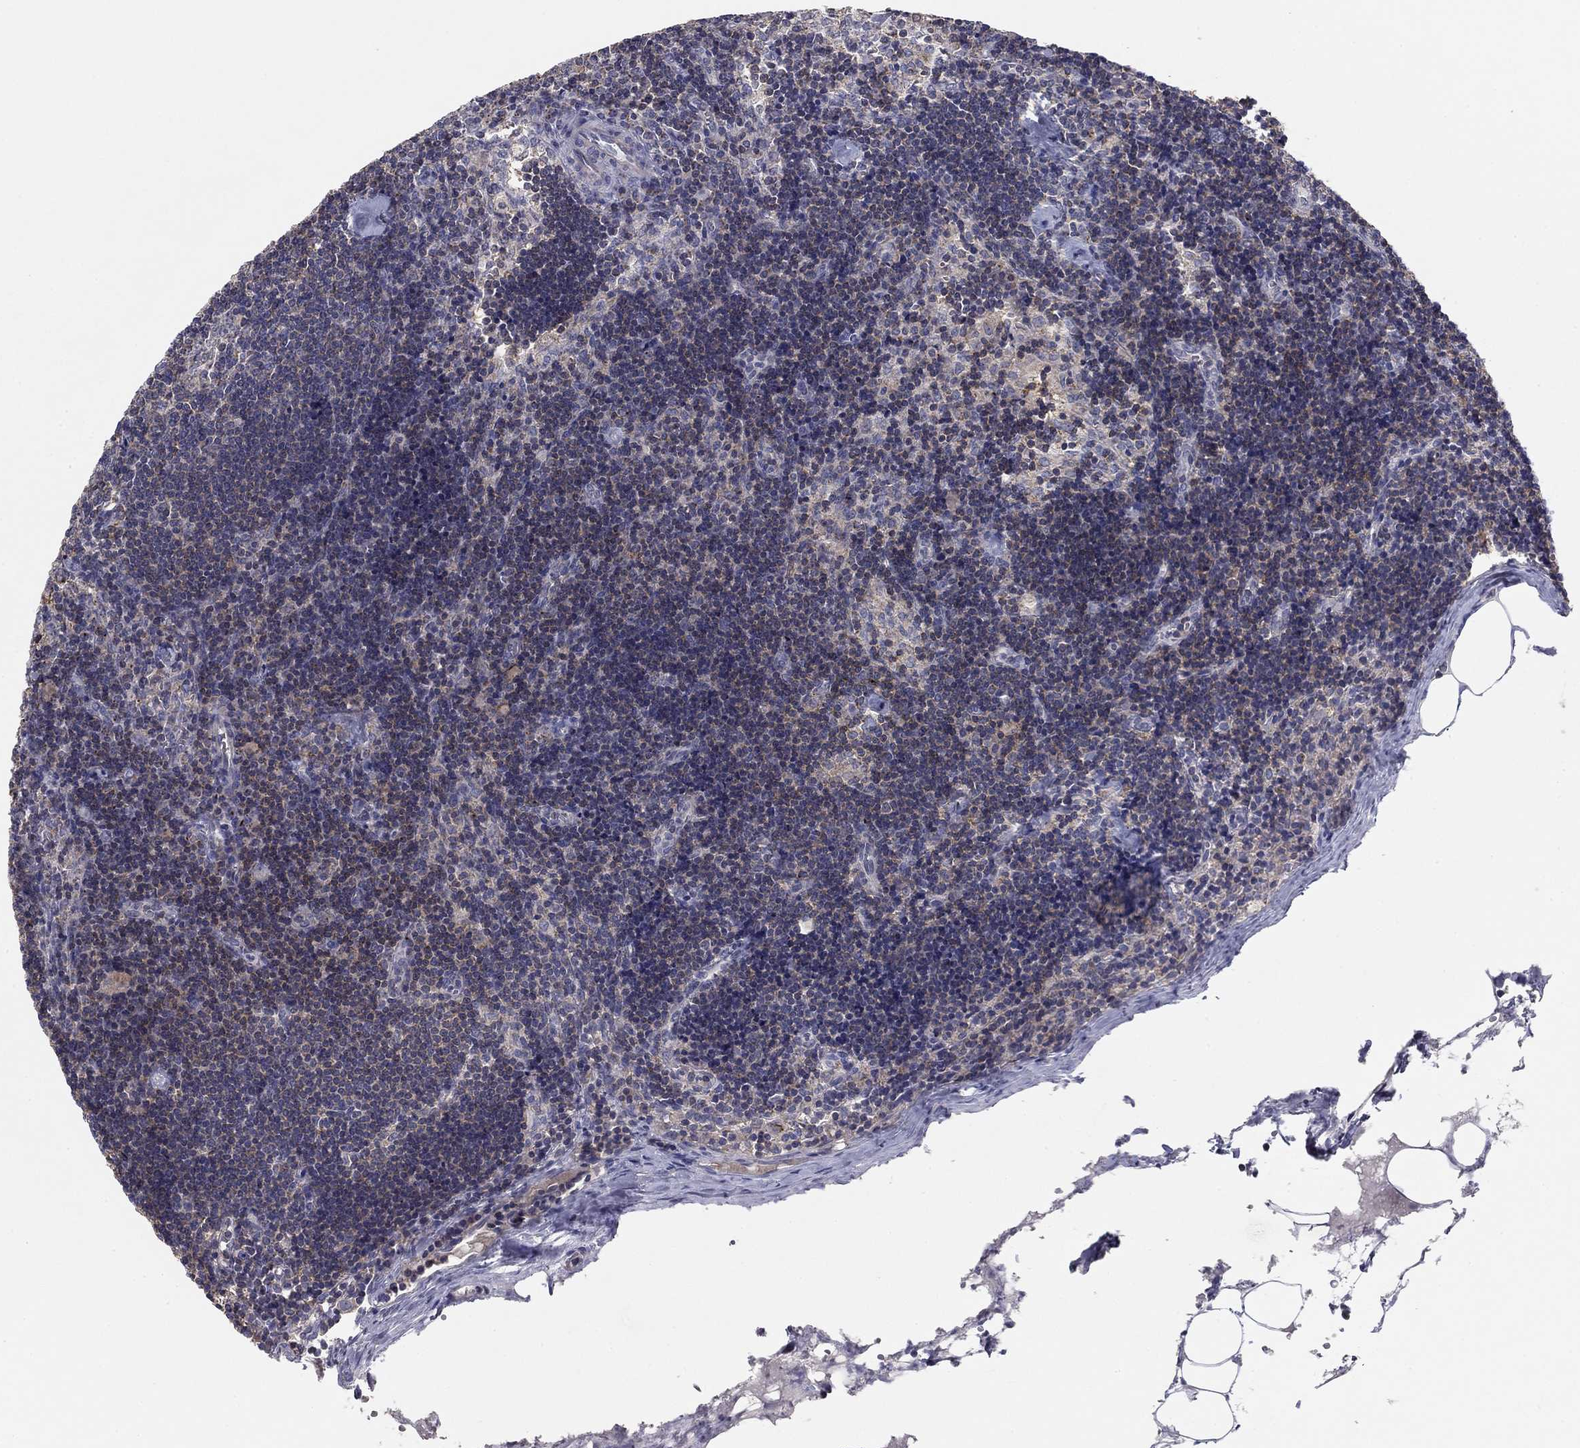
{"staining": {"intensity": "weak", "quantity": "<25%", "location": "cytoplasmic/membranous"}, "tissue": "lymph node", "cell_type": "Non-germinal center cells", "image_type": "normal", "snomed": [{"axis": "morphology", "description": "Normal tissue, NOS"}, {"axis": "topography", "description": "Lymph node"}], "caption": "There is no significant positivity in non-germinal center cells of lymph node.", "gene": "SEPTIN3", "patient": {"sex": "female", "age": 51}}